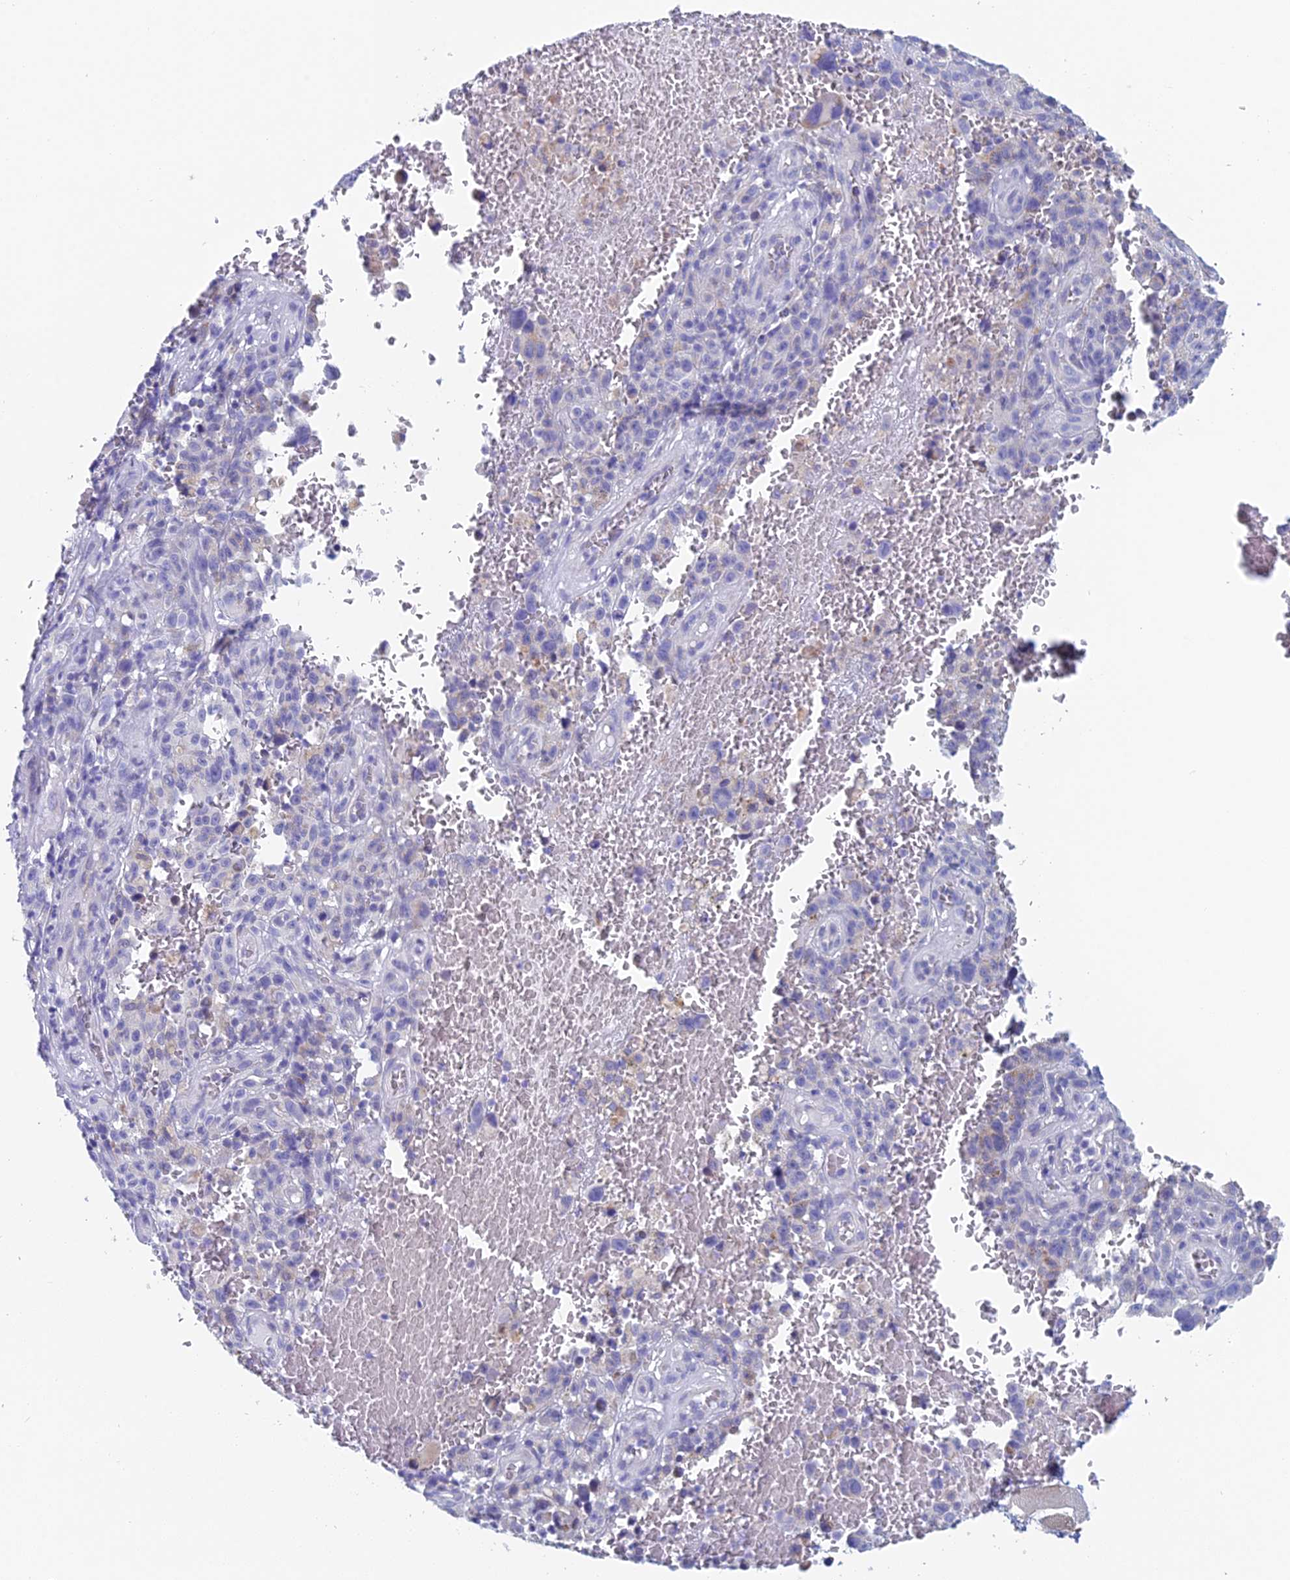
{"staining": {"intensity": "negative", "quantity": "none", "location": "none"}, "tissue": "melanoma", "cell_type": "Tumor cells", "image_type": "cancer", "snomed": [{"axis": "morphology", "description": "Malignant melanoma, NOS"}, {"axis": "topography", "description": "Skin"}], "caption": "Immunohistochemistry (IHC) of human malignant melanoma displays no staining in tumor cells.", "gene": "ACSM1", "patient": {"sex": "female", "age": 82}}